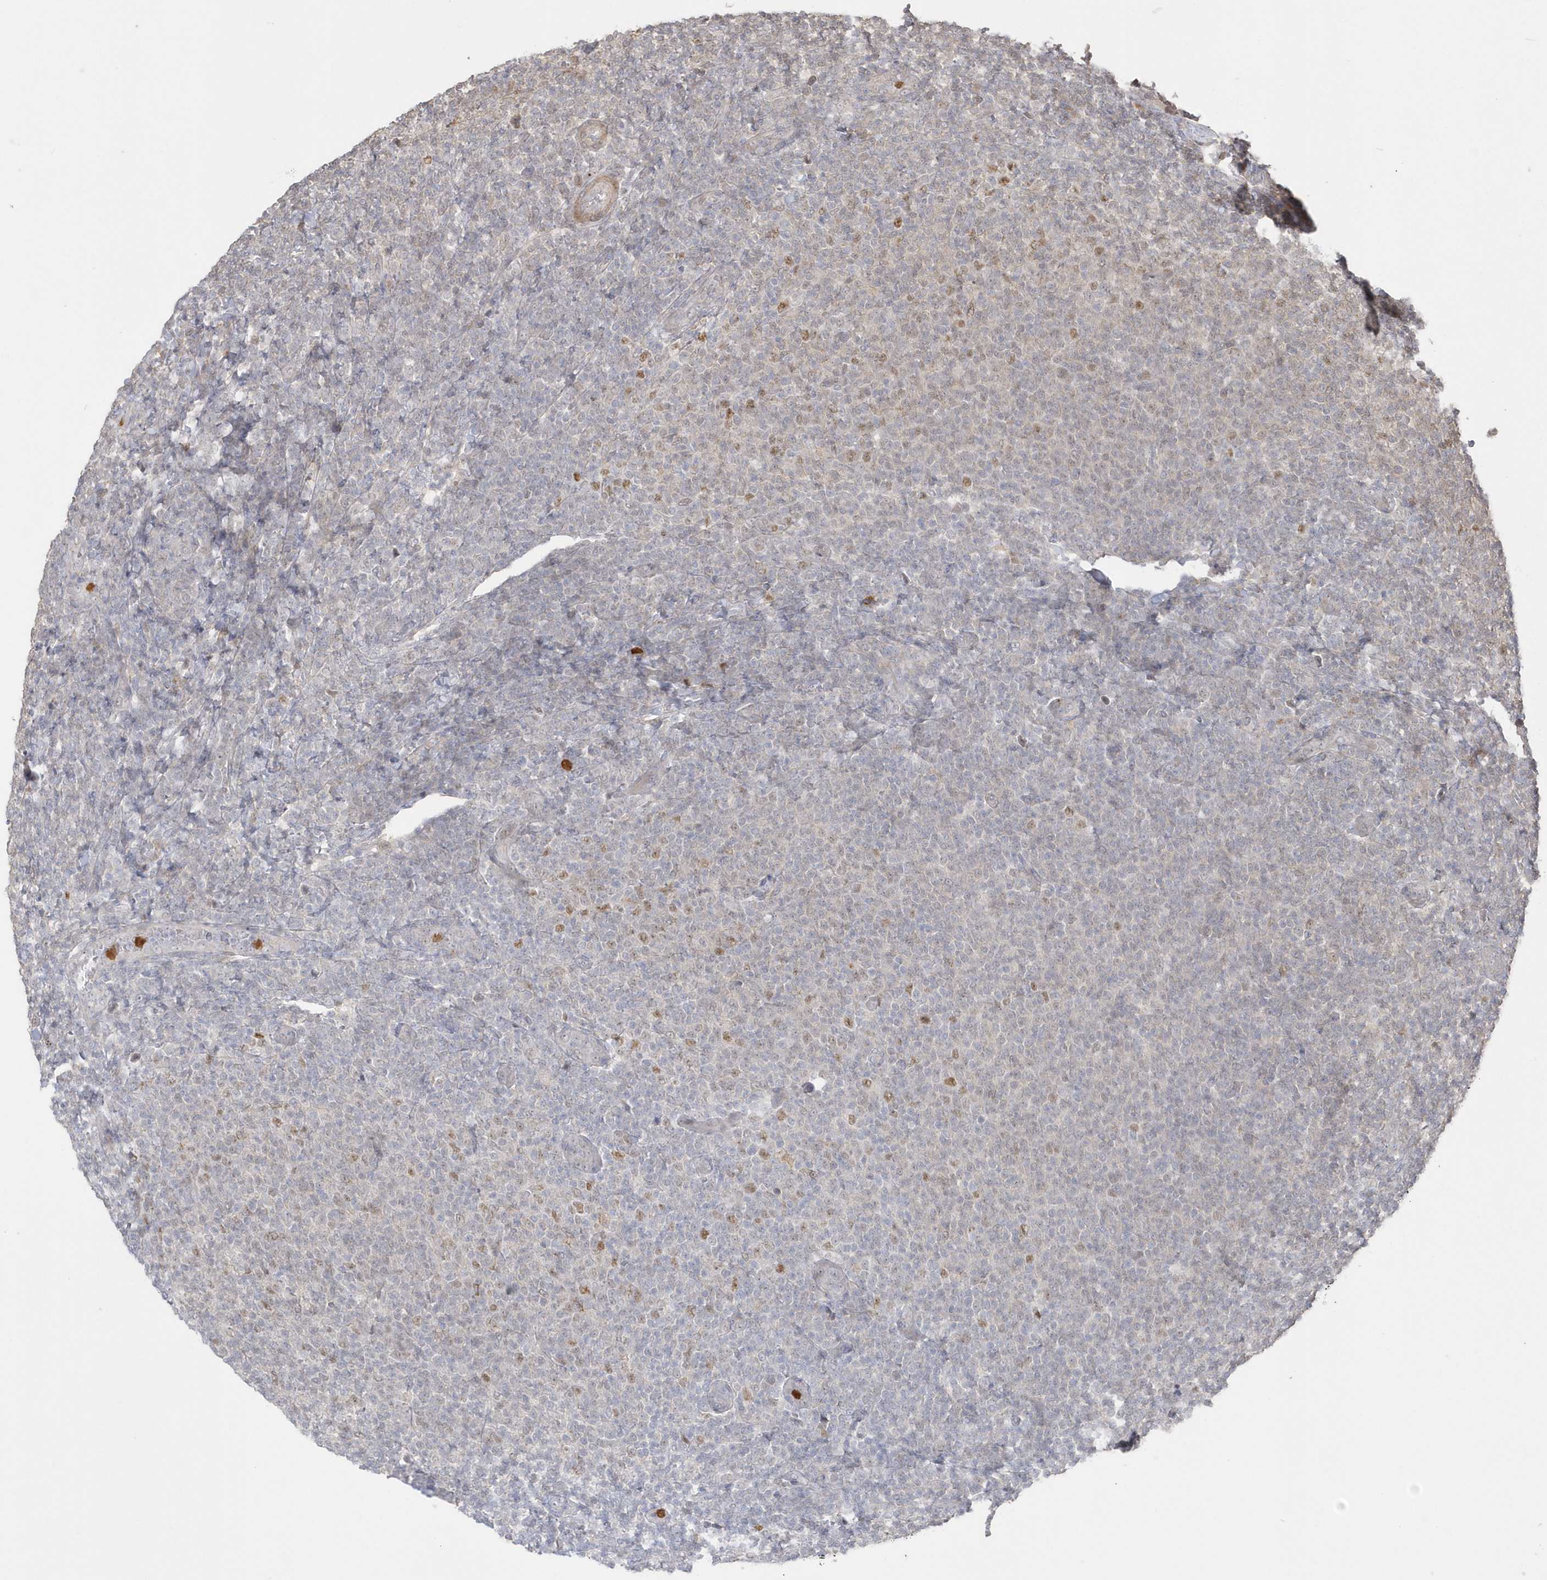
{"staining": {"intensity": "weak", "quantity": "<25%", "location": "nuclear"}, "tissue": "lymphoma", "cell_type": "Tumor cells", "image_type": "cancer", "snomed": [{"axis": "morphology", "description": "Malignant lymphoma, non-Hodgkin's type, Low grade"}, {"axis": "topography", "description": "Lymph node"}], "caption": "There is no significant positivity in tumor cells of lymphoma.", "gene": "NAF1", "patient": {"sex": "male", "age": 66}}